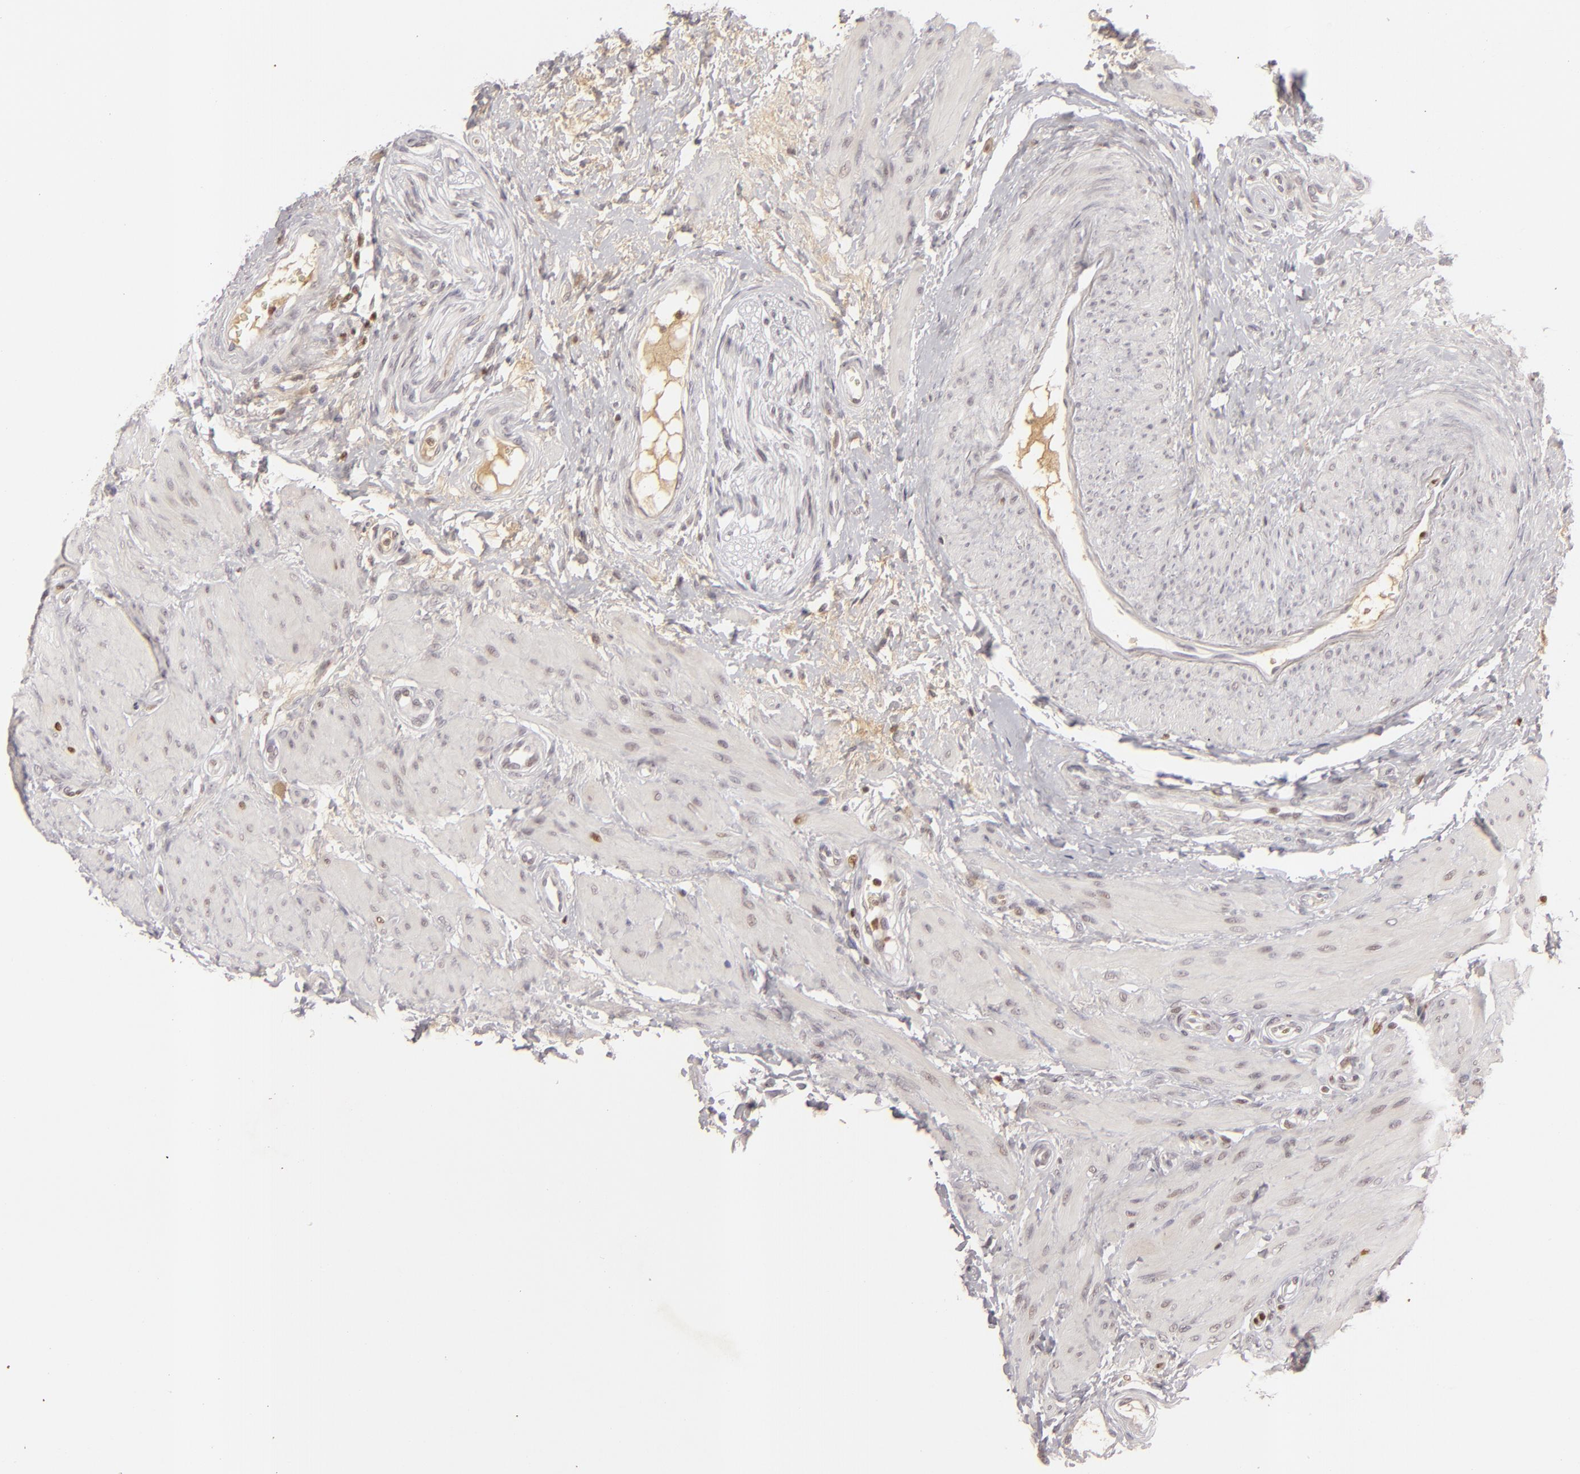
{"staining": {"intensity": "moderate", "quantity": "25%-75%", "location": "nuclear"}, "tissue": "epididymis", "cell_type": "Glandular cells", "image_type": "normal", "snomed": [{"axis": "morphology", "description": "Normal tissue, NOS"}, {"axis": "topography", "description": "Epididymis"}], "caption": "Immunohistochemical staining of unremarkable human epididymis displays moderate nuclear protein expression in about 25%-75% of glandular cells. (brown staining indicates protein expression, while blue staining denotes nuclei).", "gene": "FEN1", "patient": {"sex": "male", "age": 68}}